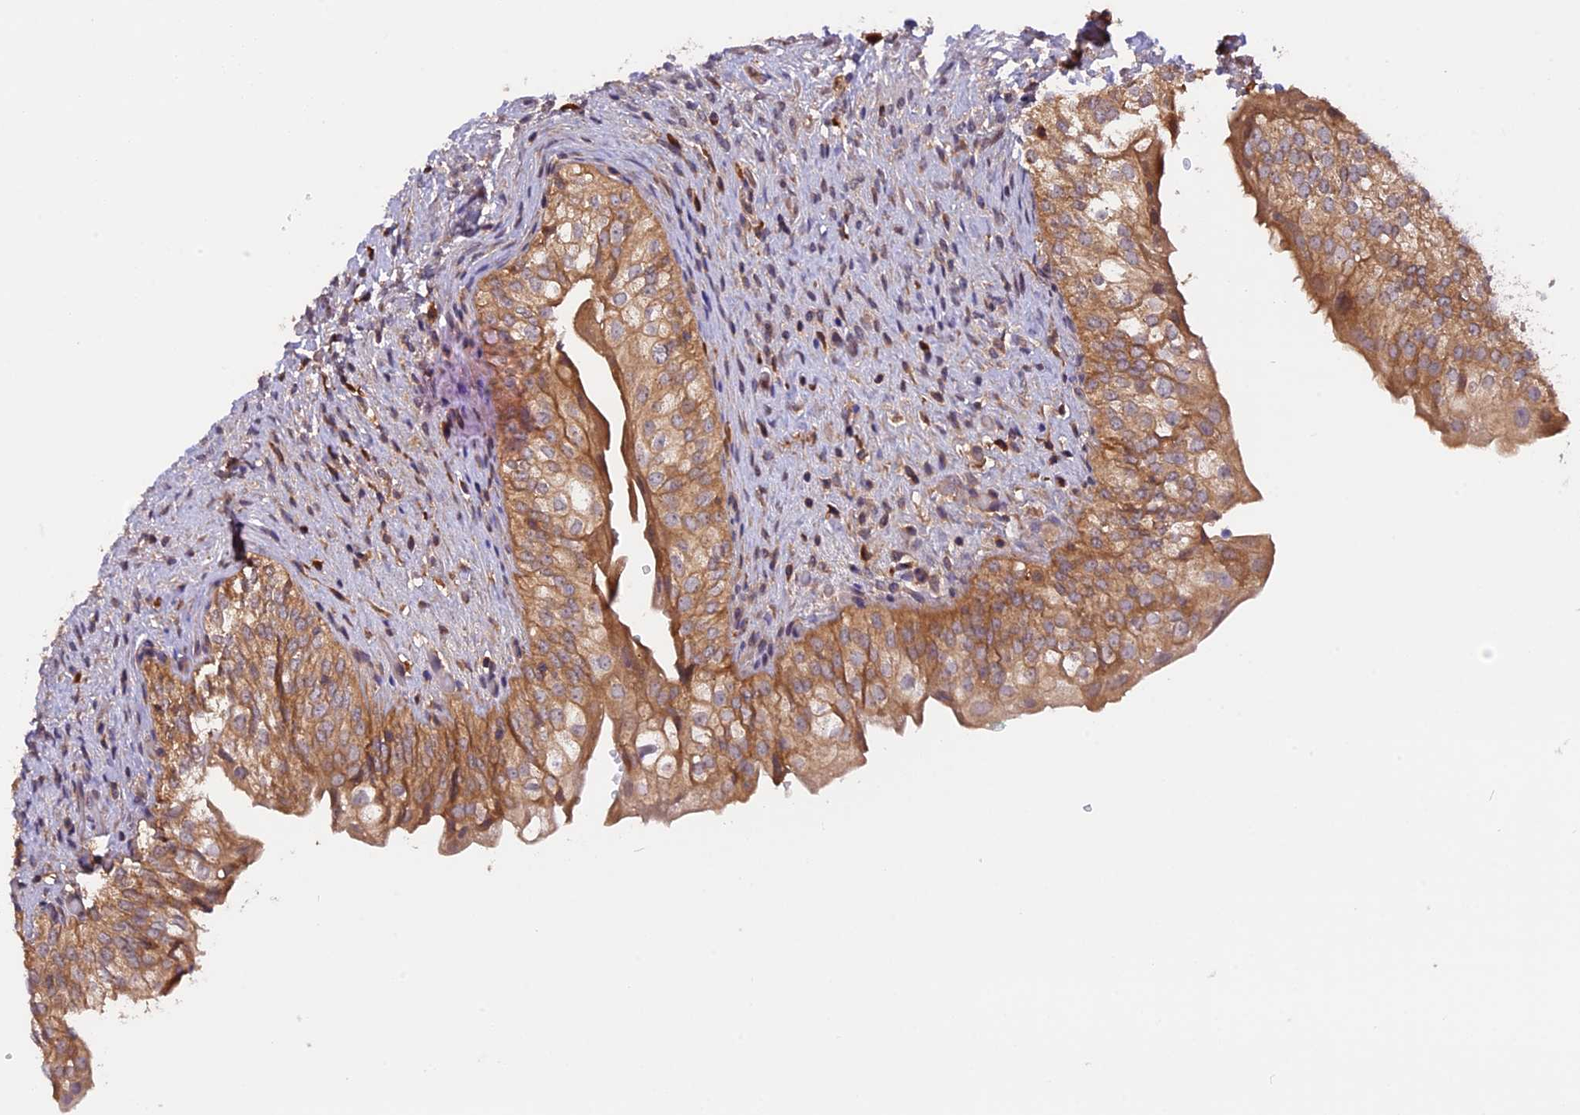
{"staining": {"intensity": "moderate", "quantity": ">75%", "location": "cytoplasmic/membranous"}, "tissue": "urinary bladder", "cell_type": "Urothelial cells", "image_type": "normal", "snomed": [{"axis": "morphology", "description": "Normal tissue, NOS"}, {"axis": "topography", "description": "Urinary bladder"}], "caption": "The image reveals staining of normal urinary bladder, revealing moderate cytoplasmic/membranous protein staining (brown color) within urothelial cells. The protein of interest is shown in brown color, while the nuclei are stained blue.", "gene": "SETD6", "patient": {"sex": "male", "age": 55}}